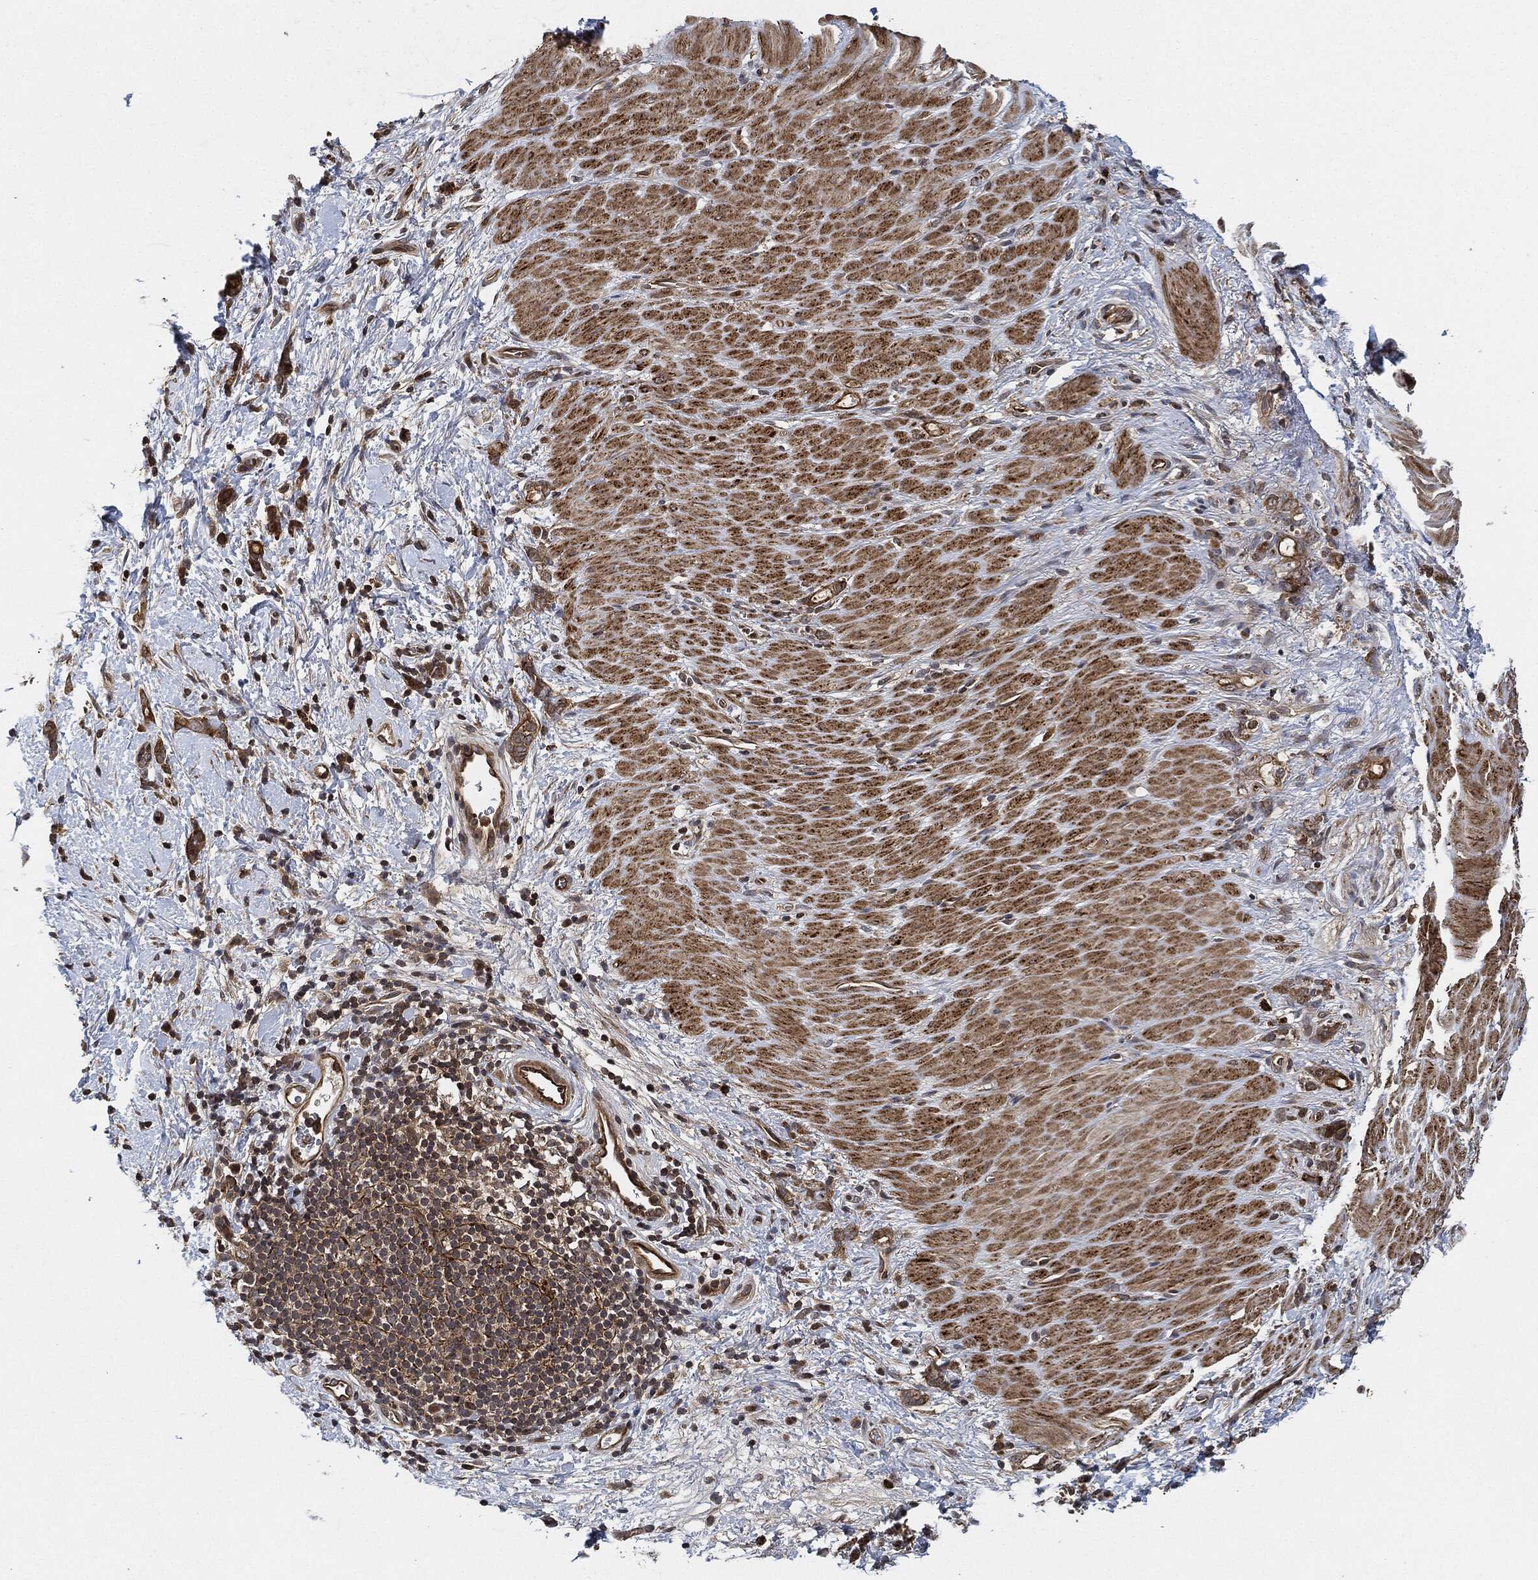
{"staining": {"intensity": "strong", "quantity": ">75%", "location": "cytoplasmic/membranous"}, "tissue": "stomach cancer", "cell_type": "Tumor cells", "image_type": "cancer", "snomed": [{"axis": "morphology", "description": "Normal tissue, NOS"}, {"axis": "morphology", "description": "Adenocarcinoma, NOS"}, {"axis": "topography", "description": "Stomach"}], "caption": "The photomicrograph displays staining of stomach cancer (adenocarcinoma), revealing strong cytoplasmic/membranous protein expression (brown color) within tumor cells.", "gene": "MAP3K3", "patient": {"sex": "male", "age": 67}}